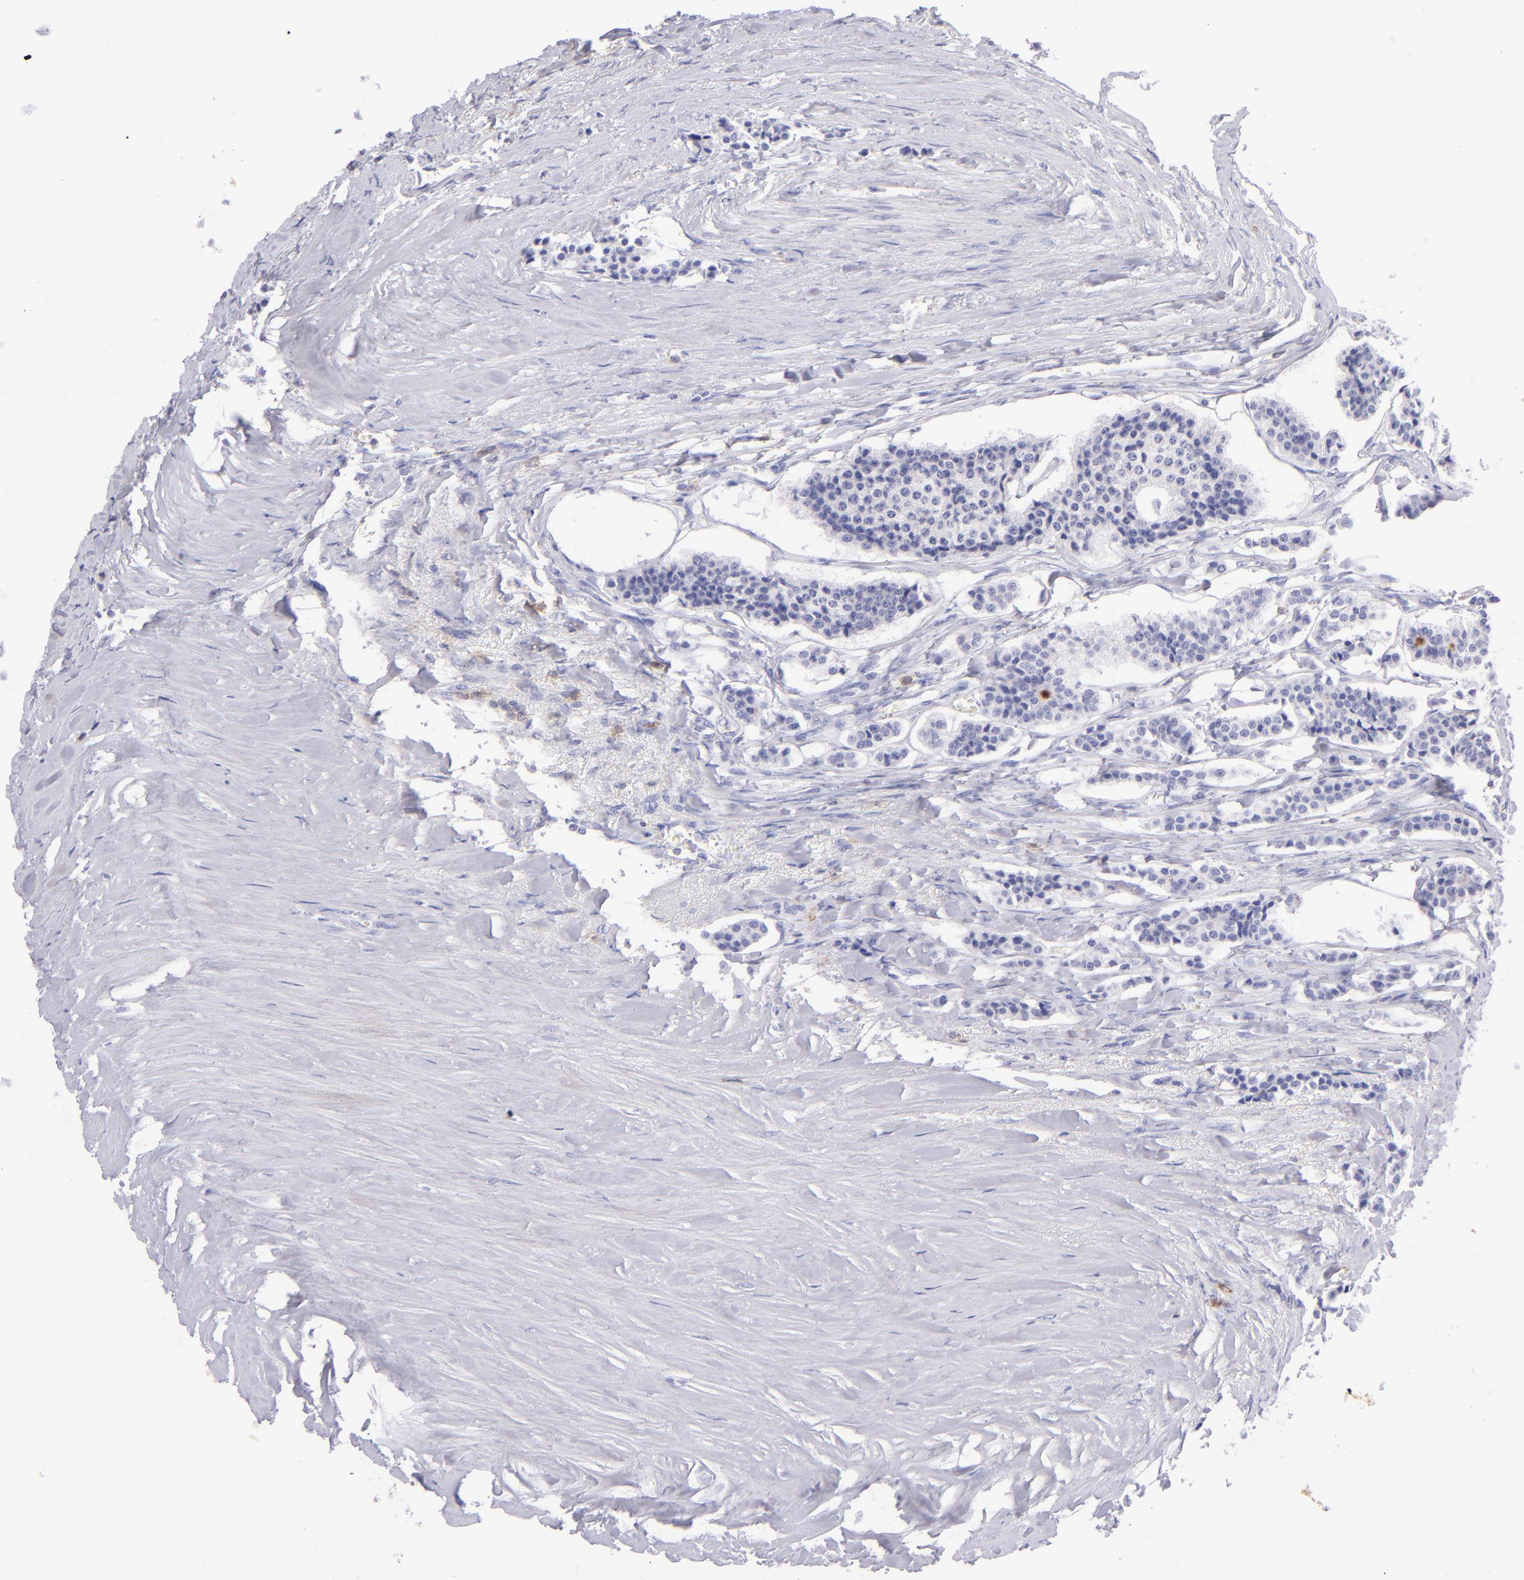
{"staining": {"intensity": "negative", "quantity": "none", "location": "none"}, "tissue": "carcinoid", "cell_type": "Tumor cells", "image_type": "cancer", "snomed": [{"axis": "morphology", "description": "Carcinoid, malignant, NOS"}, {"axis": "topography", "description": "Small intestine"}], "caption": "IHC histopathology image of neoplastic tissue: carcinoid stained with DAB demonstrates no significant protein positivity in tumor cells.", "gene": "CD69", "patient": {"sex": "male", "age": 63}}